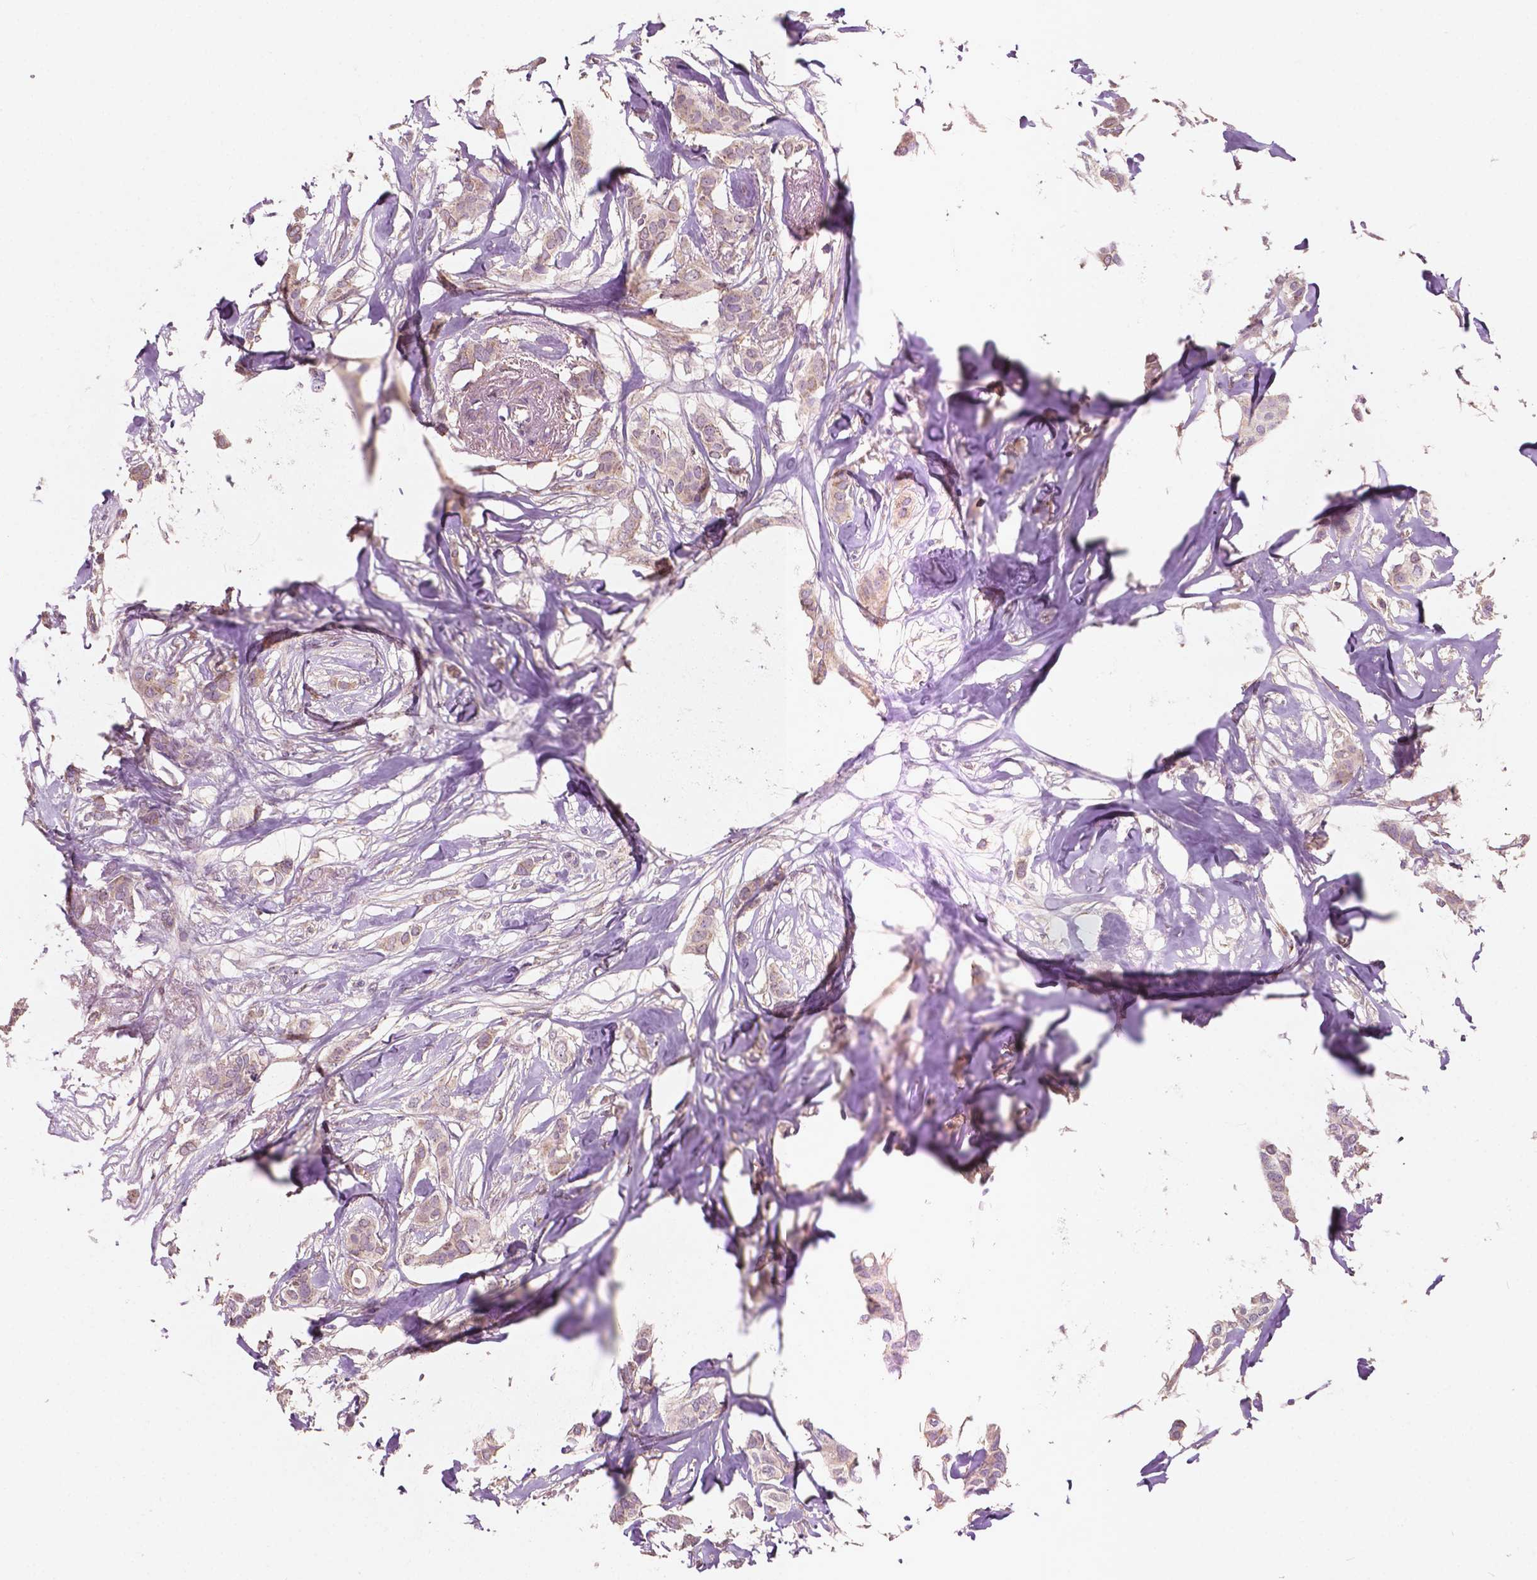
{"staining": {"intensity": "weak", "quantity": ">75%", "location": "cytoplasmic/membranous"}, "tissue": "breast cancer", "cell_type": "Tumor cells", "image_type": "cancer", "snomed": [{"axis": "morphology", "description": "Duct carcinoma"}, {"axis": "topography", "description": "Breast"}], "caption": "Immunohistochemical staining of breast cancer demonstrates low levels of weak cytoplasmic/membranous staining in about >75% of tumor cells.", "gene": "EBAG9", "patient": {"sex": "female", "age": 62}}